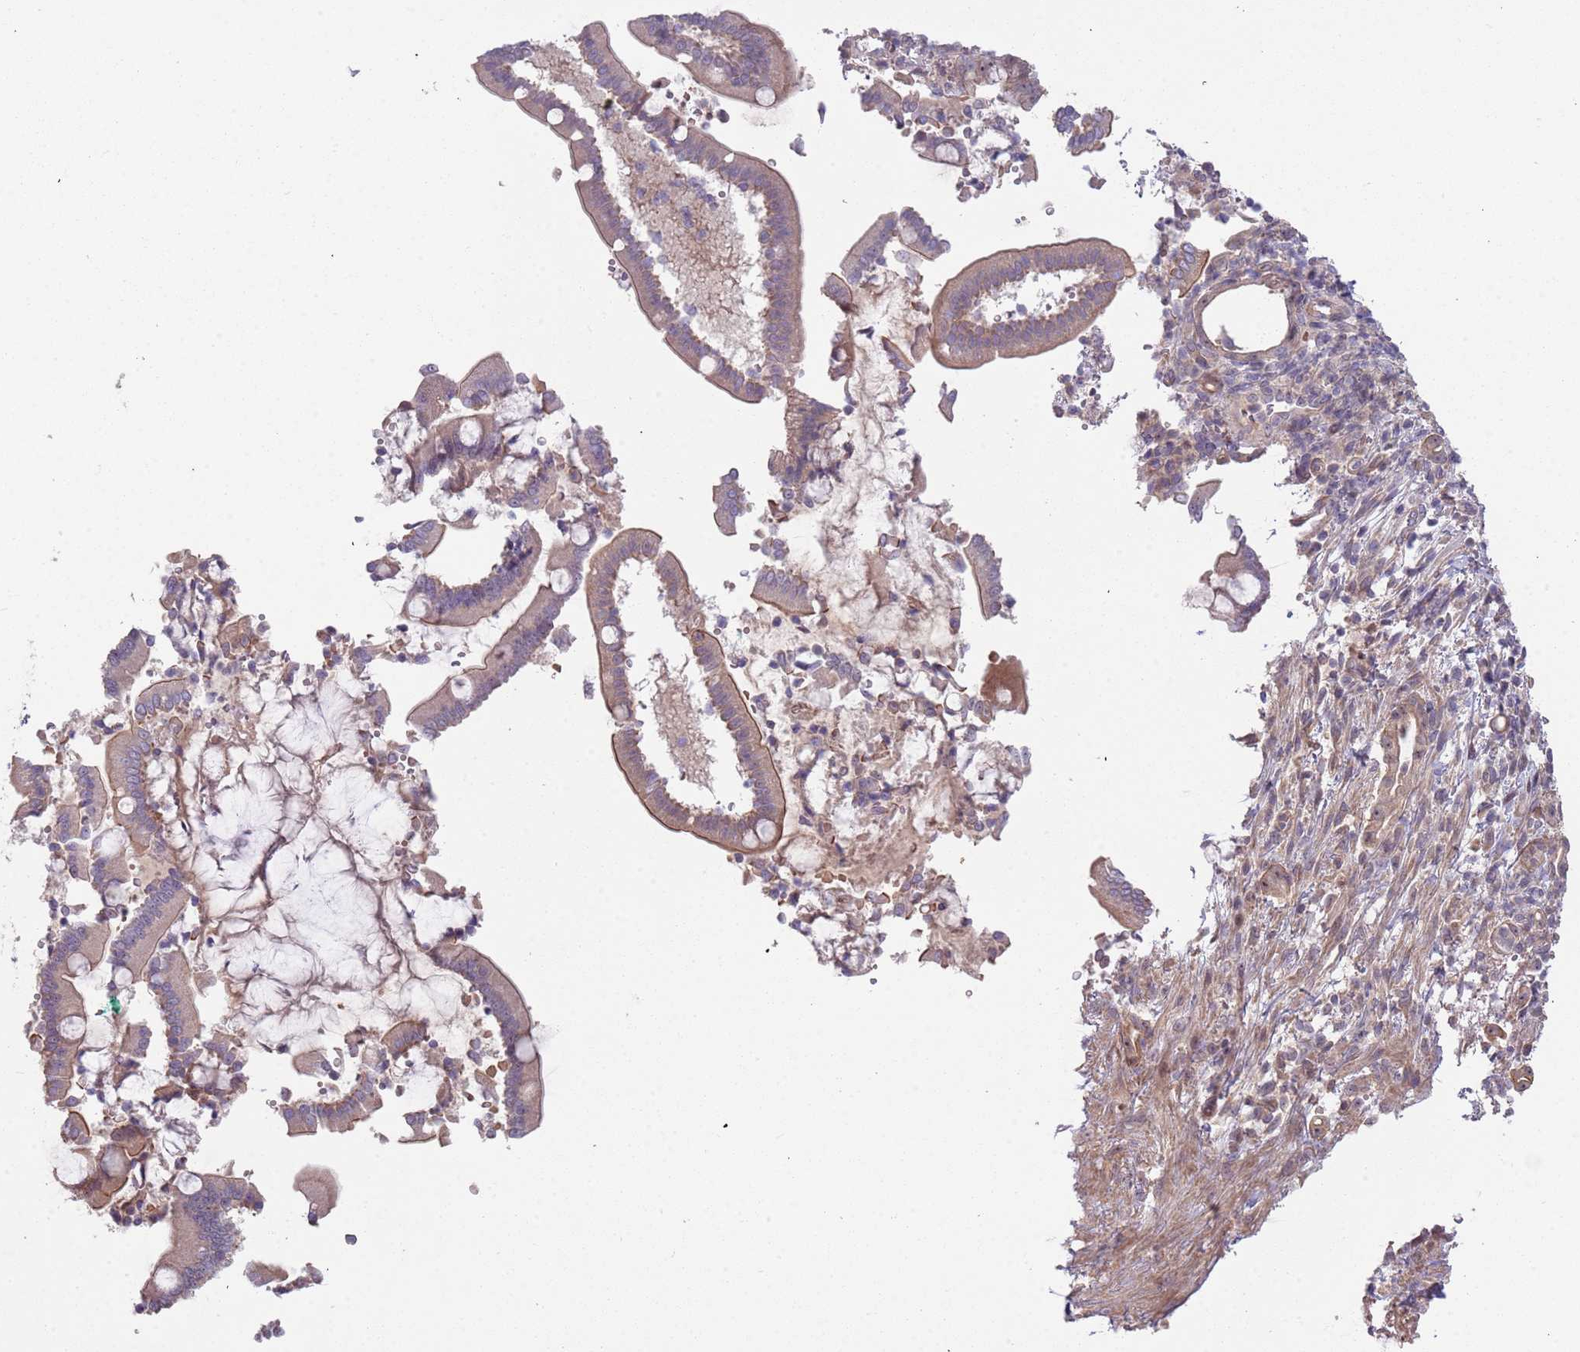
{"staining": {"intensity": "weak", "quantity": "25%-75%", "location": "cytoplasmic/membranous"}, "tissue": "pancreatic cancer", "cell_type": "Tumor cells", "image_type": "cancer", "snomed": [{"axis": "morphology", "description": "Normal tissue, NOS"}, {"axis": "morphology", "description": "Adenocarcinoma, NOS"}, {"axis": "topography", "description": "Pancreas"}], "caption": "Brown immunohistochemical staining in human pancreatic cancer (adenocarcinoma) shows weak cytoplasmic/membranous staining in about 25%-75% of tumor cells. Ihc stains the protein of interest in brown and the nuclei are stained blue.", "gene": "TRAPPC6B", "patient": {"sex": "female", "age": 55}}